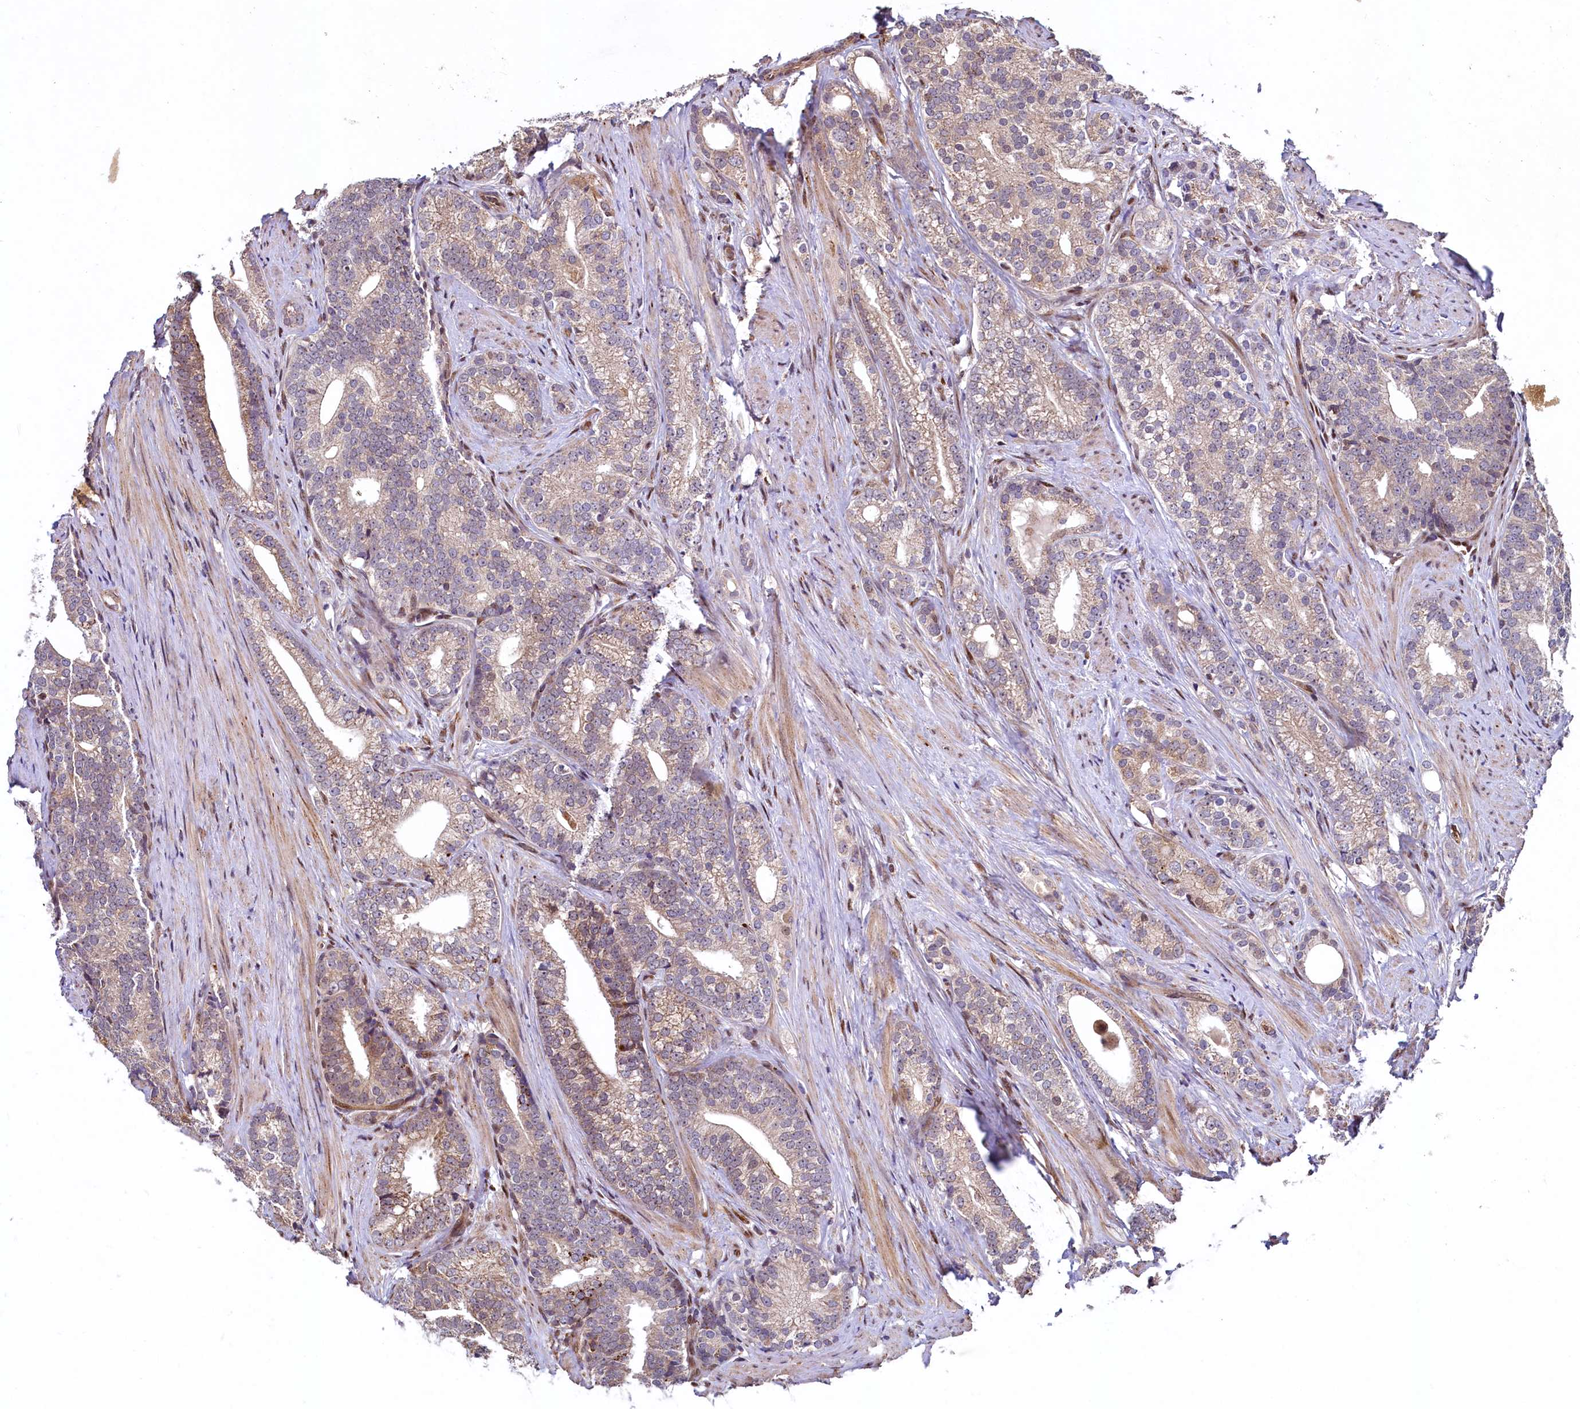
{"staining": {"intensity": "weak", "quantity": "25%-75%", "location": "cytoplasmic/membranous"}, "tissue": "prostate cancer", "cell_type": "Tumor cells", "image_type": "cancer", "snomed": [{"axis": "morphology", "description": "Adenocarcinoma, Low grade"}, {"axis": "topography", "description": "Prostate"}], "caption": "Prostate cancer stained with a protein marker shows weak staining in tumor cells.", "gene": "ZNF577", "patient": {"sex": "male", "age": 71}}